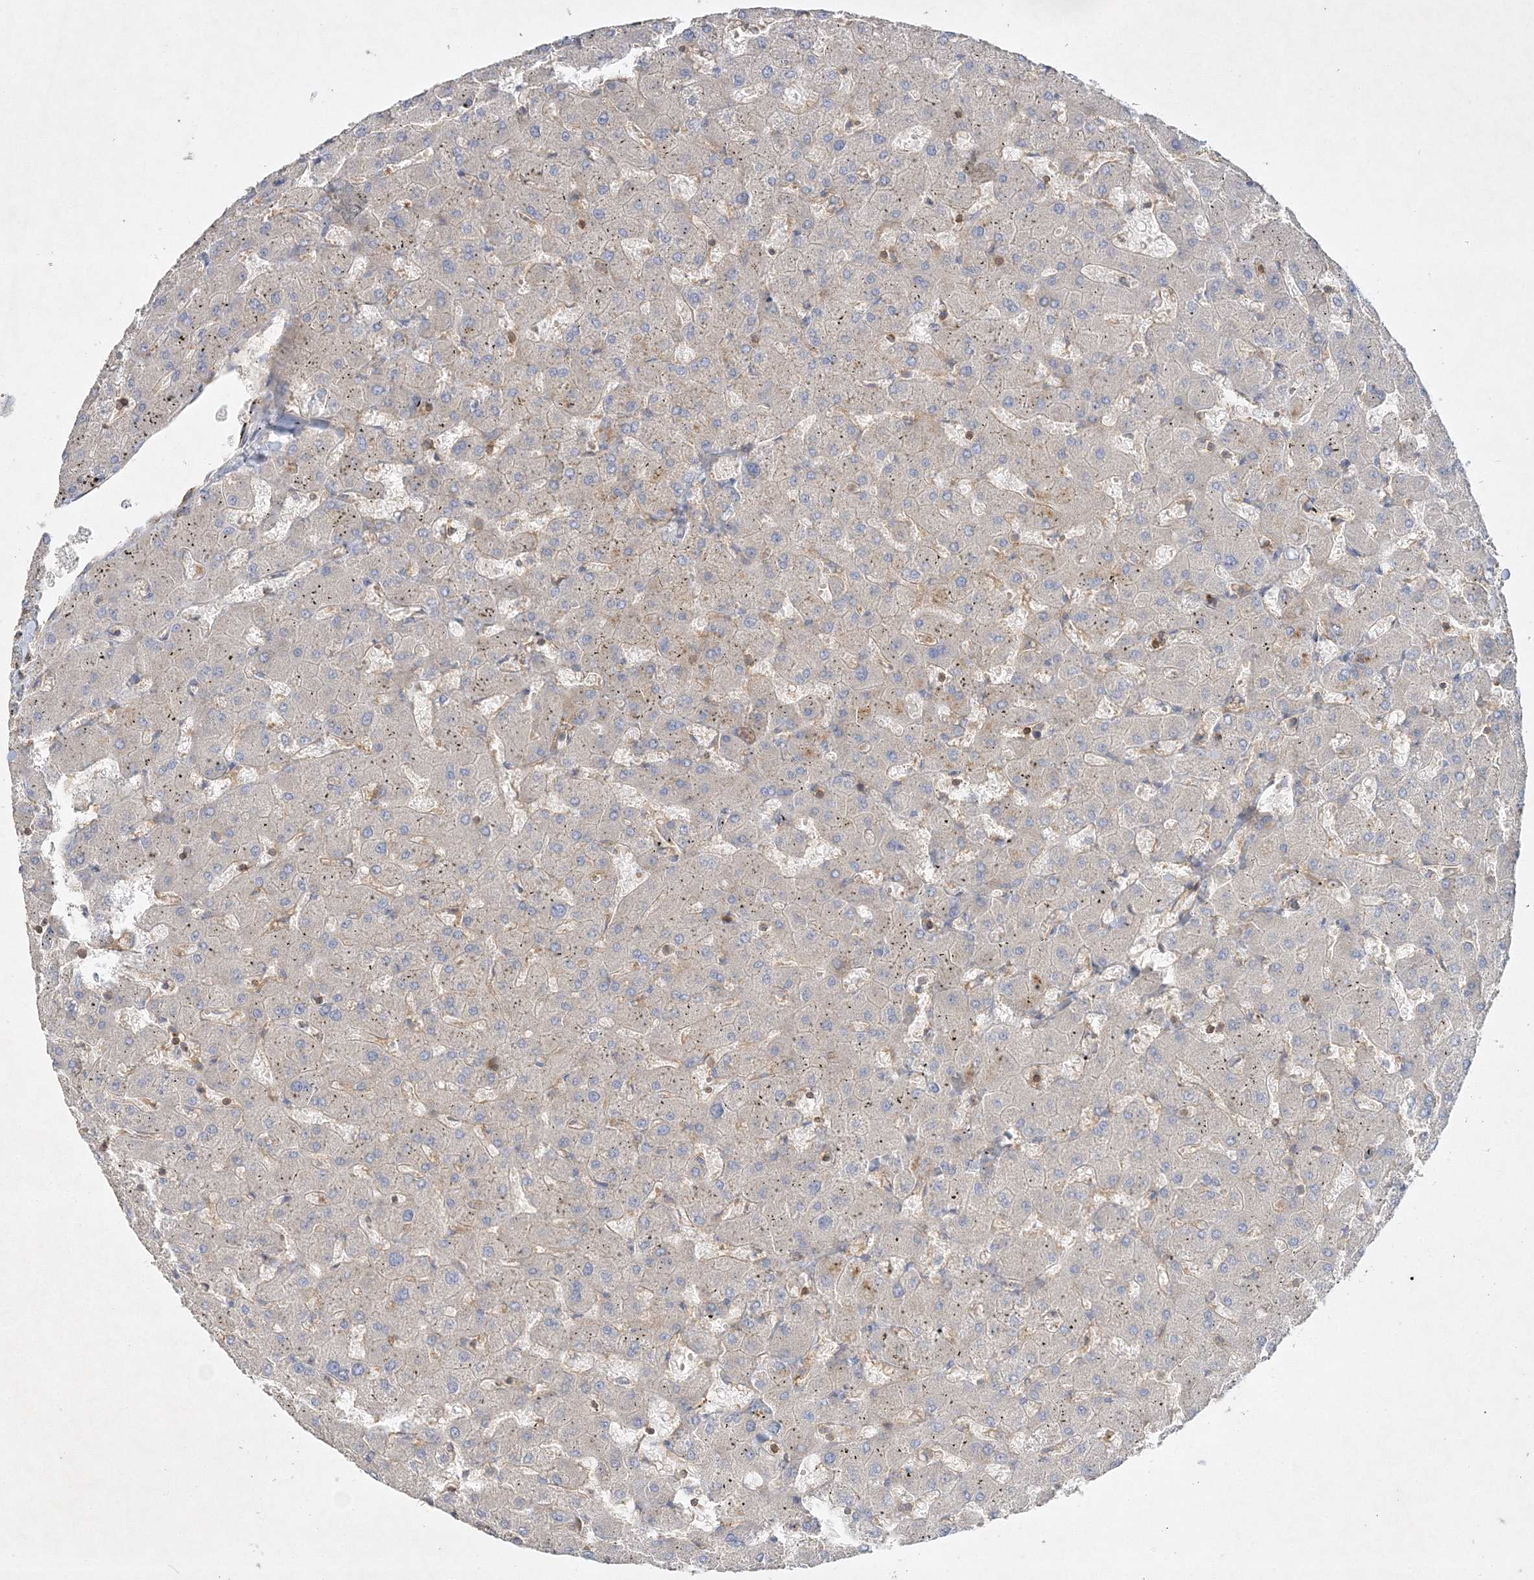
{"staining": {"intensity": "negative", "quantity": "none", "location": "none"}, "tissue": "liver", "cell_type": "Cholangiocytes", "image_type": "normal", "snomed": [{"axis": "morphology", "description": "Normal tissue, NOS"}, {"axis": "topography", "description": "Liver"}], "caption": "This is a image of immunohistochemistry (IHC) staining of unremarkable liver, which shows no positivity in cholangiocytes. Brightfield microscopy of IHC stained with DAB (3,3'-diaminobenzidine) (brown) and hematoxylin (blue), captured at high magnification.", "gene": "WDR37", "patient": {"sex": "female", "age": 63}}